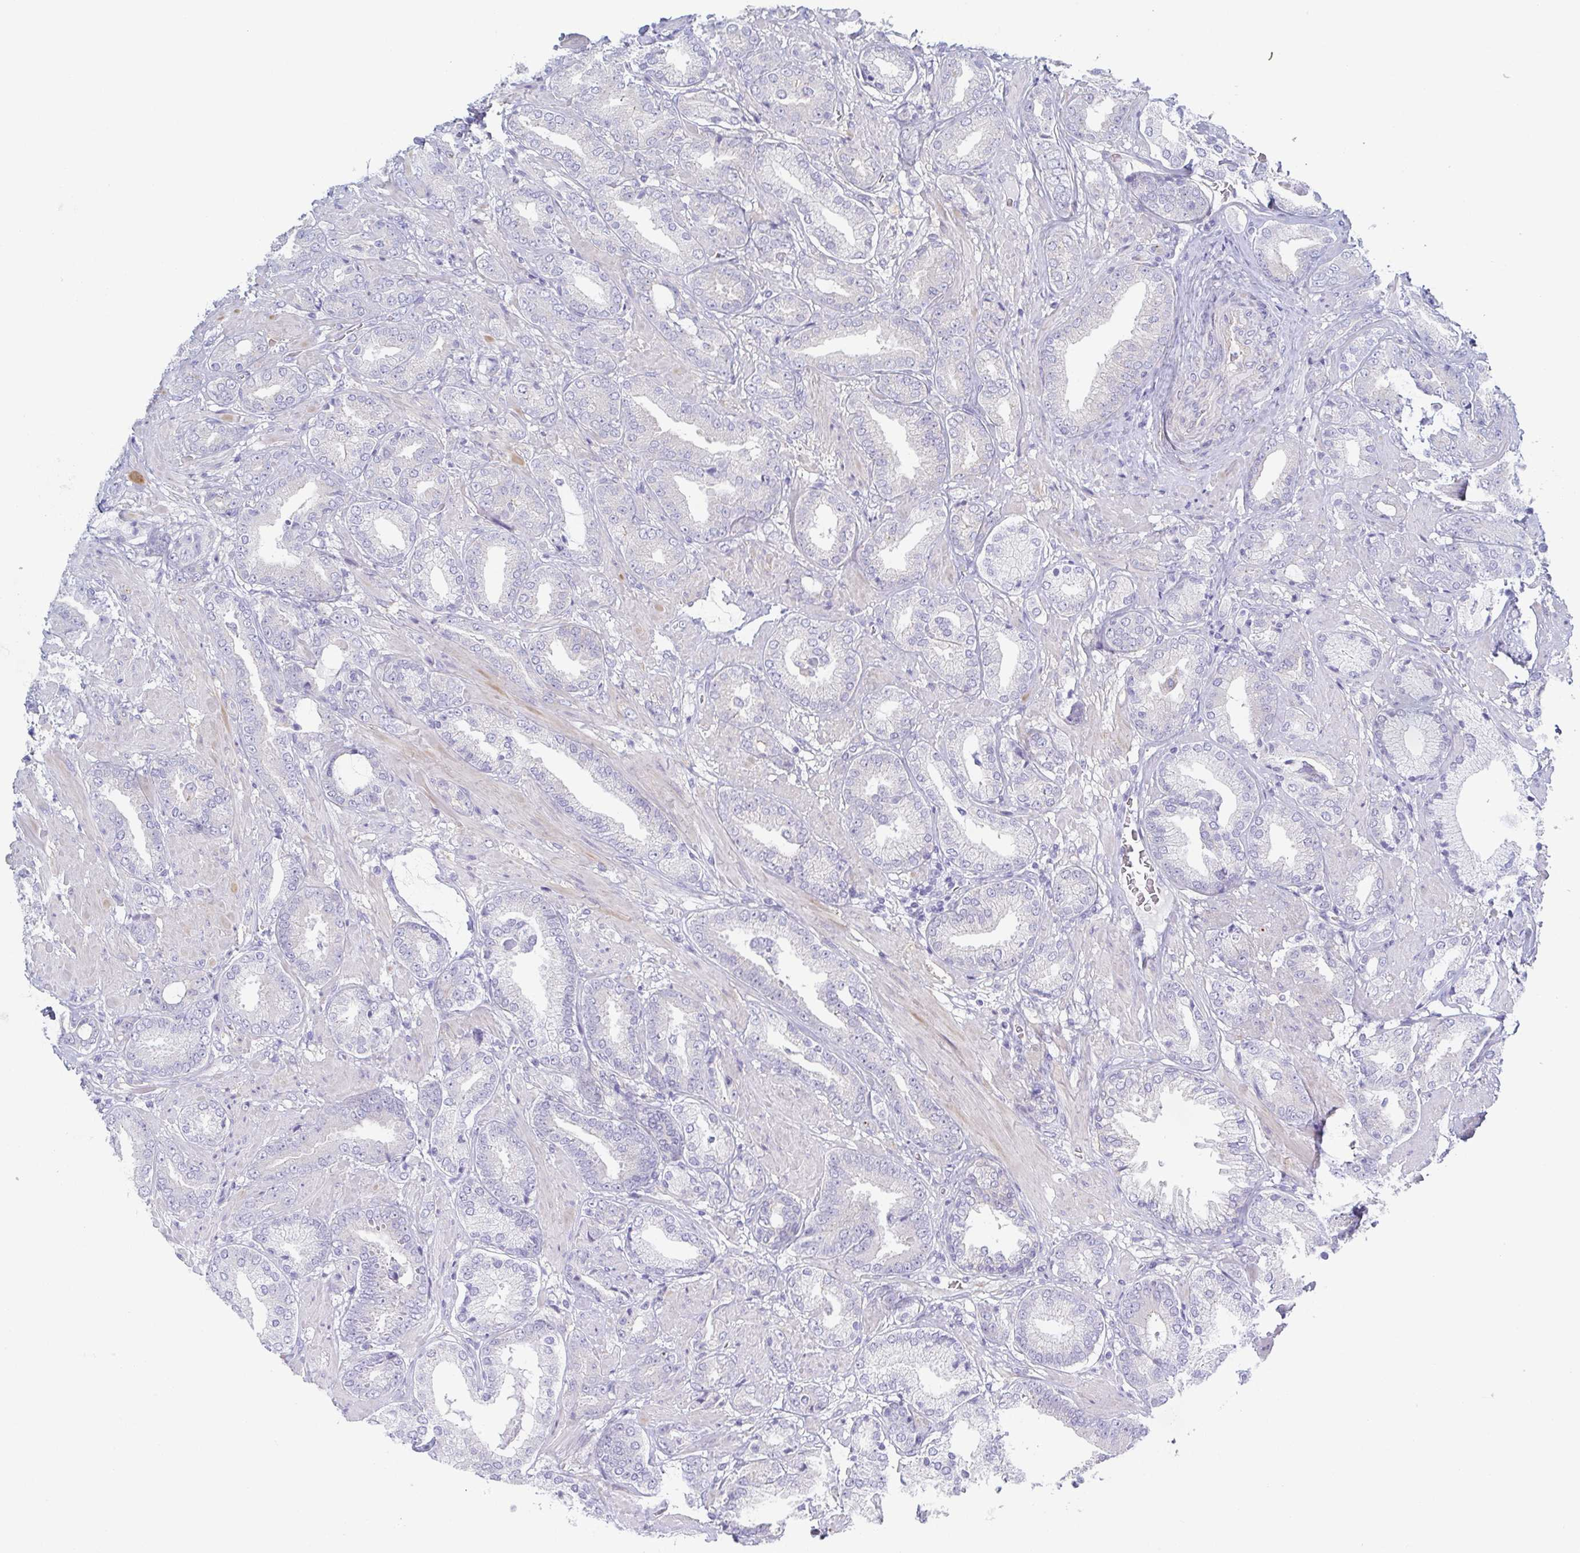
{"staining": {"intensity": "negative", "quantity": "none", "location": "none"}, "tissue": "prostate cancer", "cell_type": "Tumor cells", "image_type": "cancer", "snomed": [{"axis": "morphology", "description": "Adenocarcinoma, High grade"}, {"axis": "topography", "description": "Prostate"}], "caption": "An IHC histopathology image of prostate adenocarcinoma (high-grade) is shown. There is no staining in tumor cells of prostate adenocarcinoma (high-grade).", "gene": "DYNC1I1", "patient": {"sex": "male", "age": 56}}